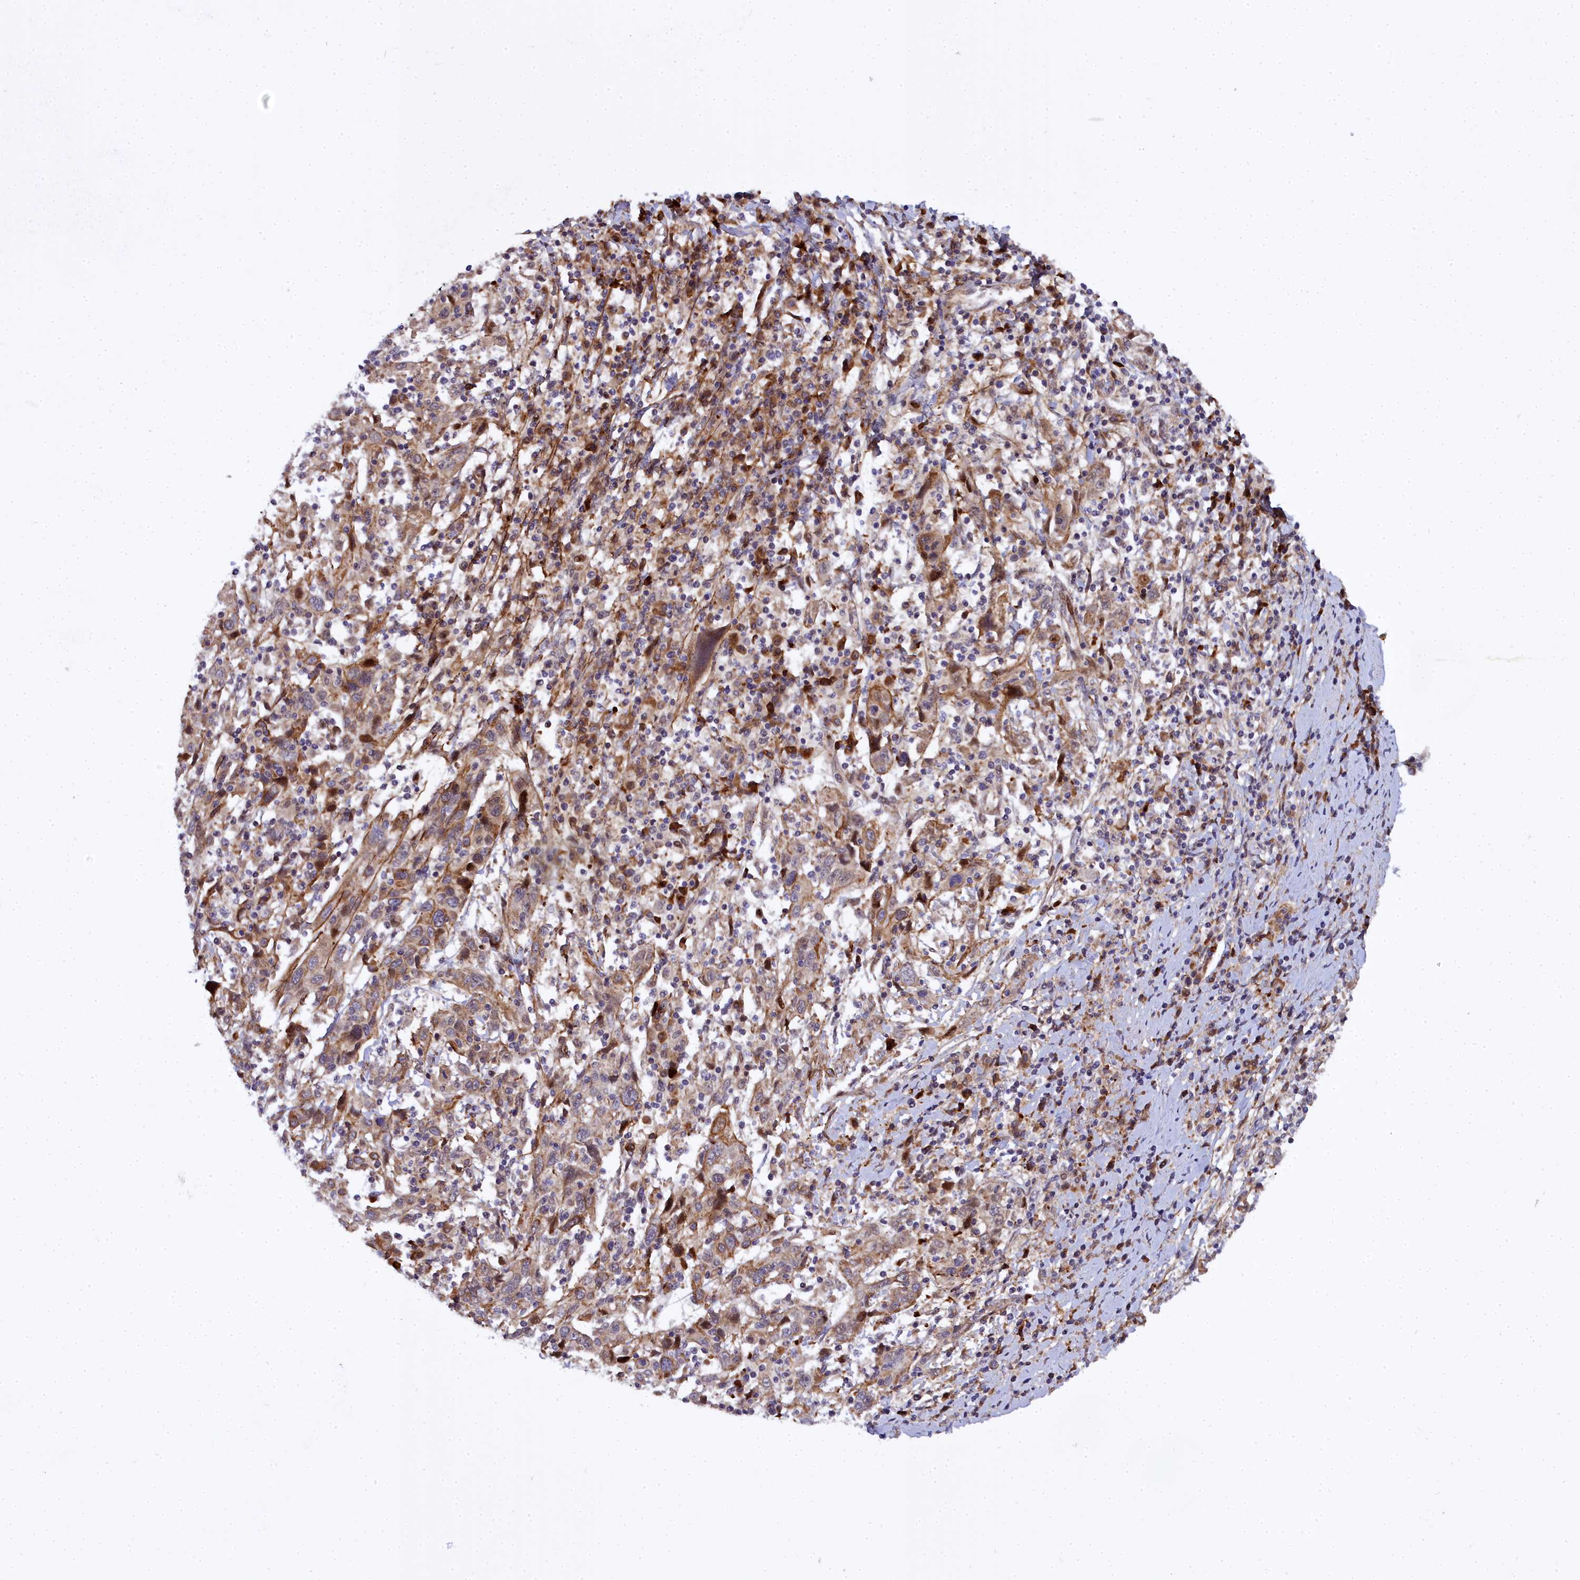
{"staining": {"intensity": "moderate", "quantity": ">75%", "location": "cytoplasmic/membranous"}, "tissue": "cervical cancer", "cell_type": "Tumor cells", "image_type": "cancer", "snomed": [{"axis": "morphology", "description": "Squamous cell carcinoma, NOS"}, {"axis": "topography", "description": "Cervix"}], "caption": "Immunohistochemistry image of cervical cancer stained for a protein (brown), which shows medium levels of moderate cytoplasmic/membranous expression in about >75% of tumor cells.", "gene": "MRPS11", "patient": {"sex": "female", "age": 46}}